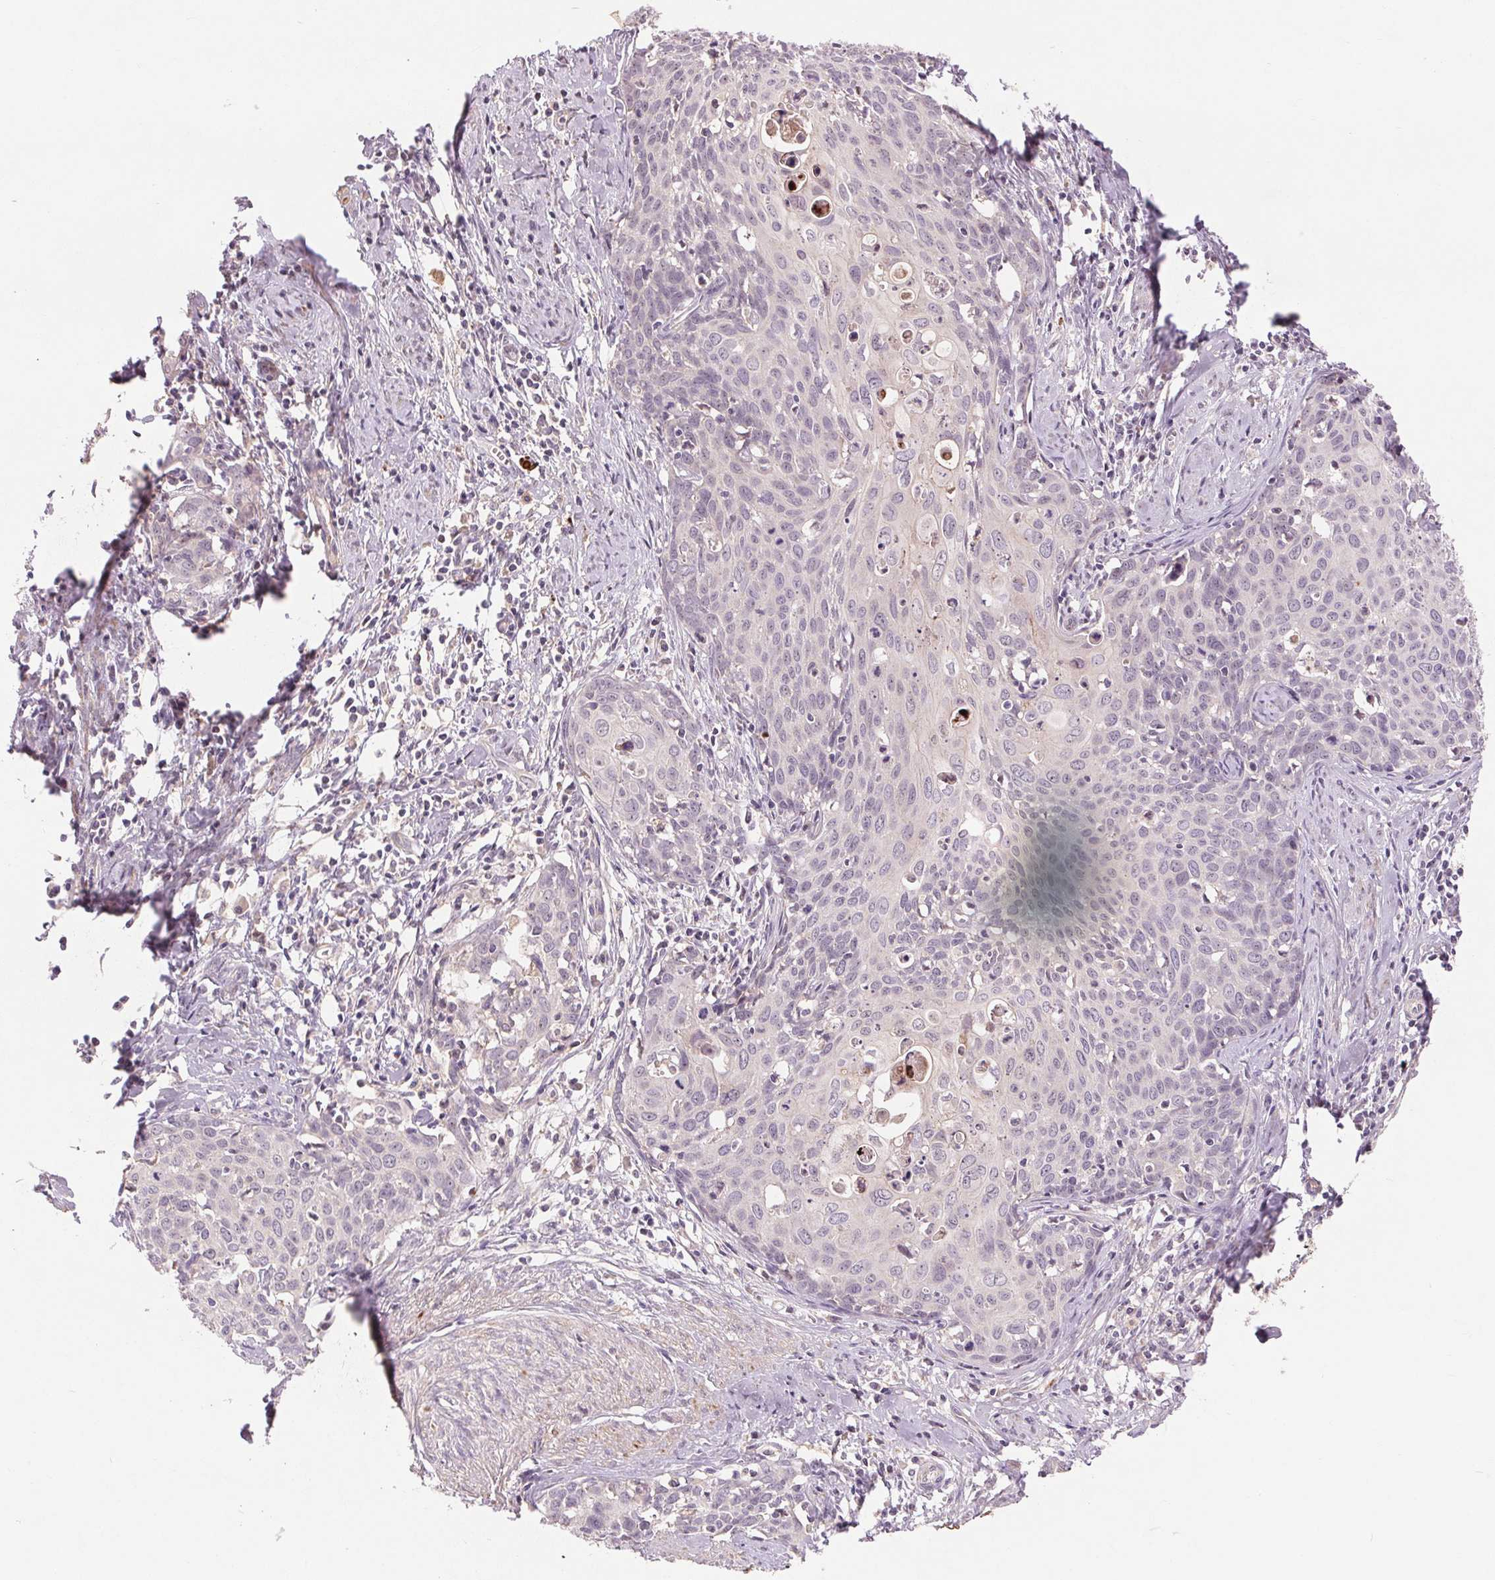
{"staining": {"intensity": "negative", "quantity": "none", "location": "none"}, "tissue": "cervical cancer", "cell_type": "Tumor cells", "image_type": "cancer", "snomed": [{"axis": "morphology", "description": "Squamous cell carcinoma, NOS"}, {"axis": "topography", "description": "Cervix"}], "caption": "Tumor cells show no significant staining in squamous cell carcinoma (cervical).", "gene": "RANBP3L", "patient": {"sex": "female", "age": 62}}